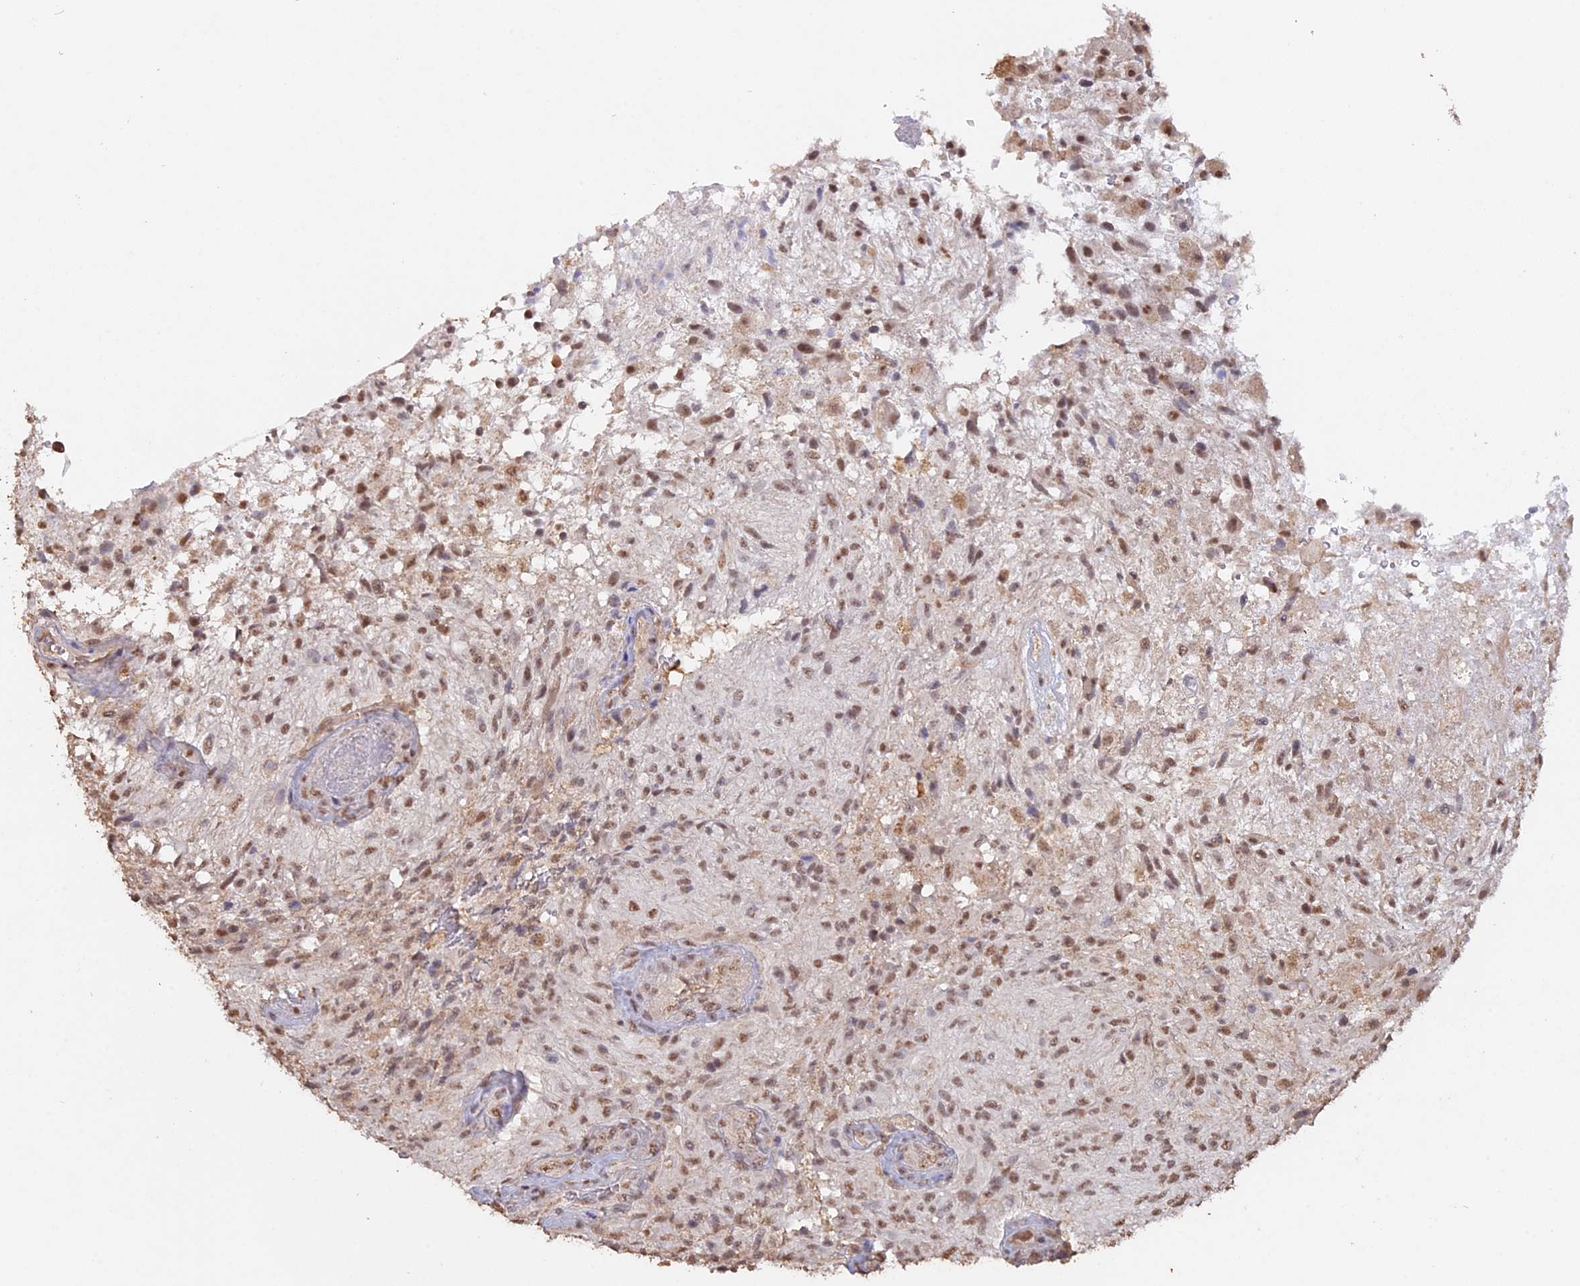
{"staining": {"intensity": "moderate", "quantity": ">75%", "location": "nuclear"}, "tissue": "glioma", "cell_type": "Tumor cells", "image_type": "cancer", "snomed": [{"axis": "morphology", "description": "Glioma, malignant, High grade"}, {"axis": "topography", "description": "Brain"}], "caption": "Tumor cells demonstrate medium levels of moderate nuclear staining in about >75% of cells in malignant glioma (high-grade). Nuclei are stained in blue.", "gene": "PSMC6", "patient": {"sex": "male", "age": 56}}